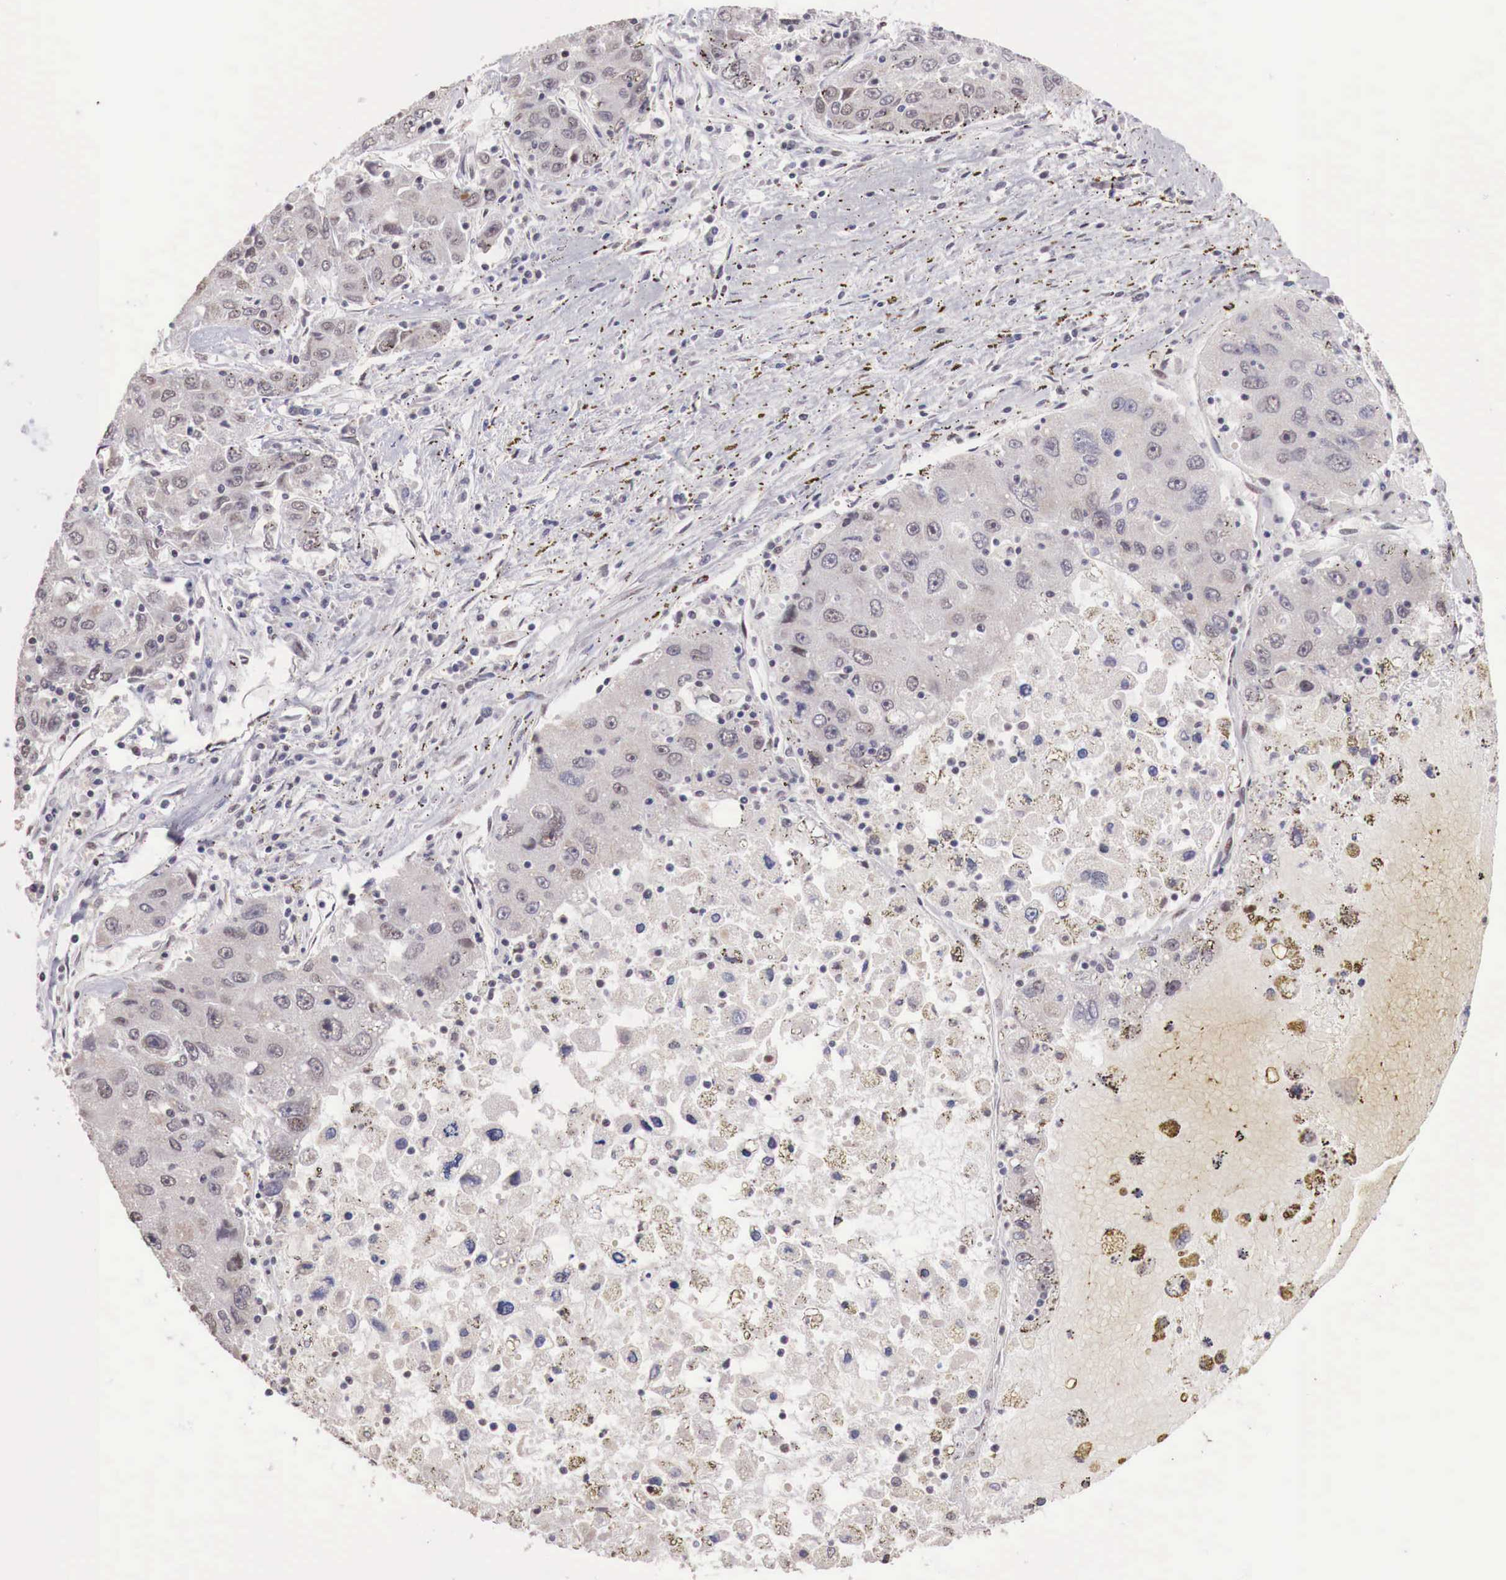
{"staining": {"intensity": "weak", "quantity": "25%-75%", "location": "nuclear"}, "tissue": "liver cancer", "cell_type": "Tumor cells", "image_type": "cancer", "snomed": [{"axis": "morphology", "description": "Carcinoma, Hepatocellular, NOS"}, {"axis": "topography", "description": "Liver"}], "caption": "A histopathology image showing weak nuclear expression in about 25%-75% of tumor cells in liver cancer (hepatocellular carcinoma), as visualized by brown immunohistochemical staining.", "gene": "FOXP2", "patient": {"sex": "male", "age": 49}}